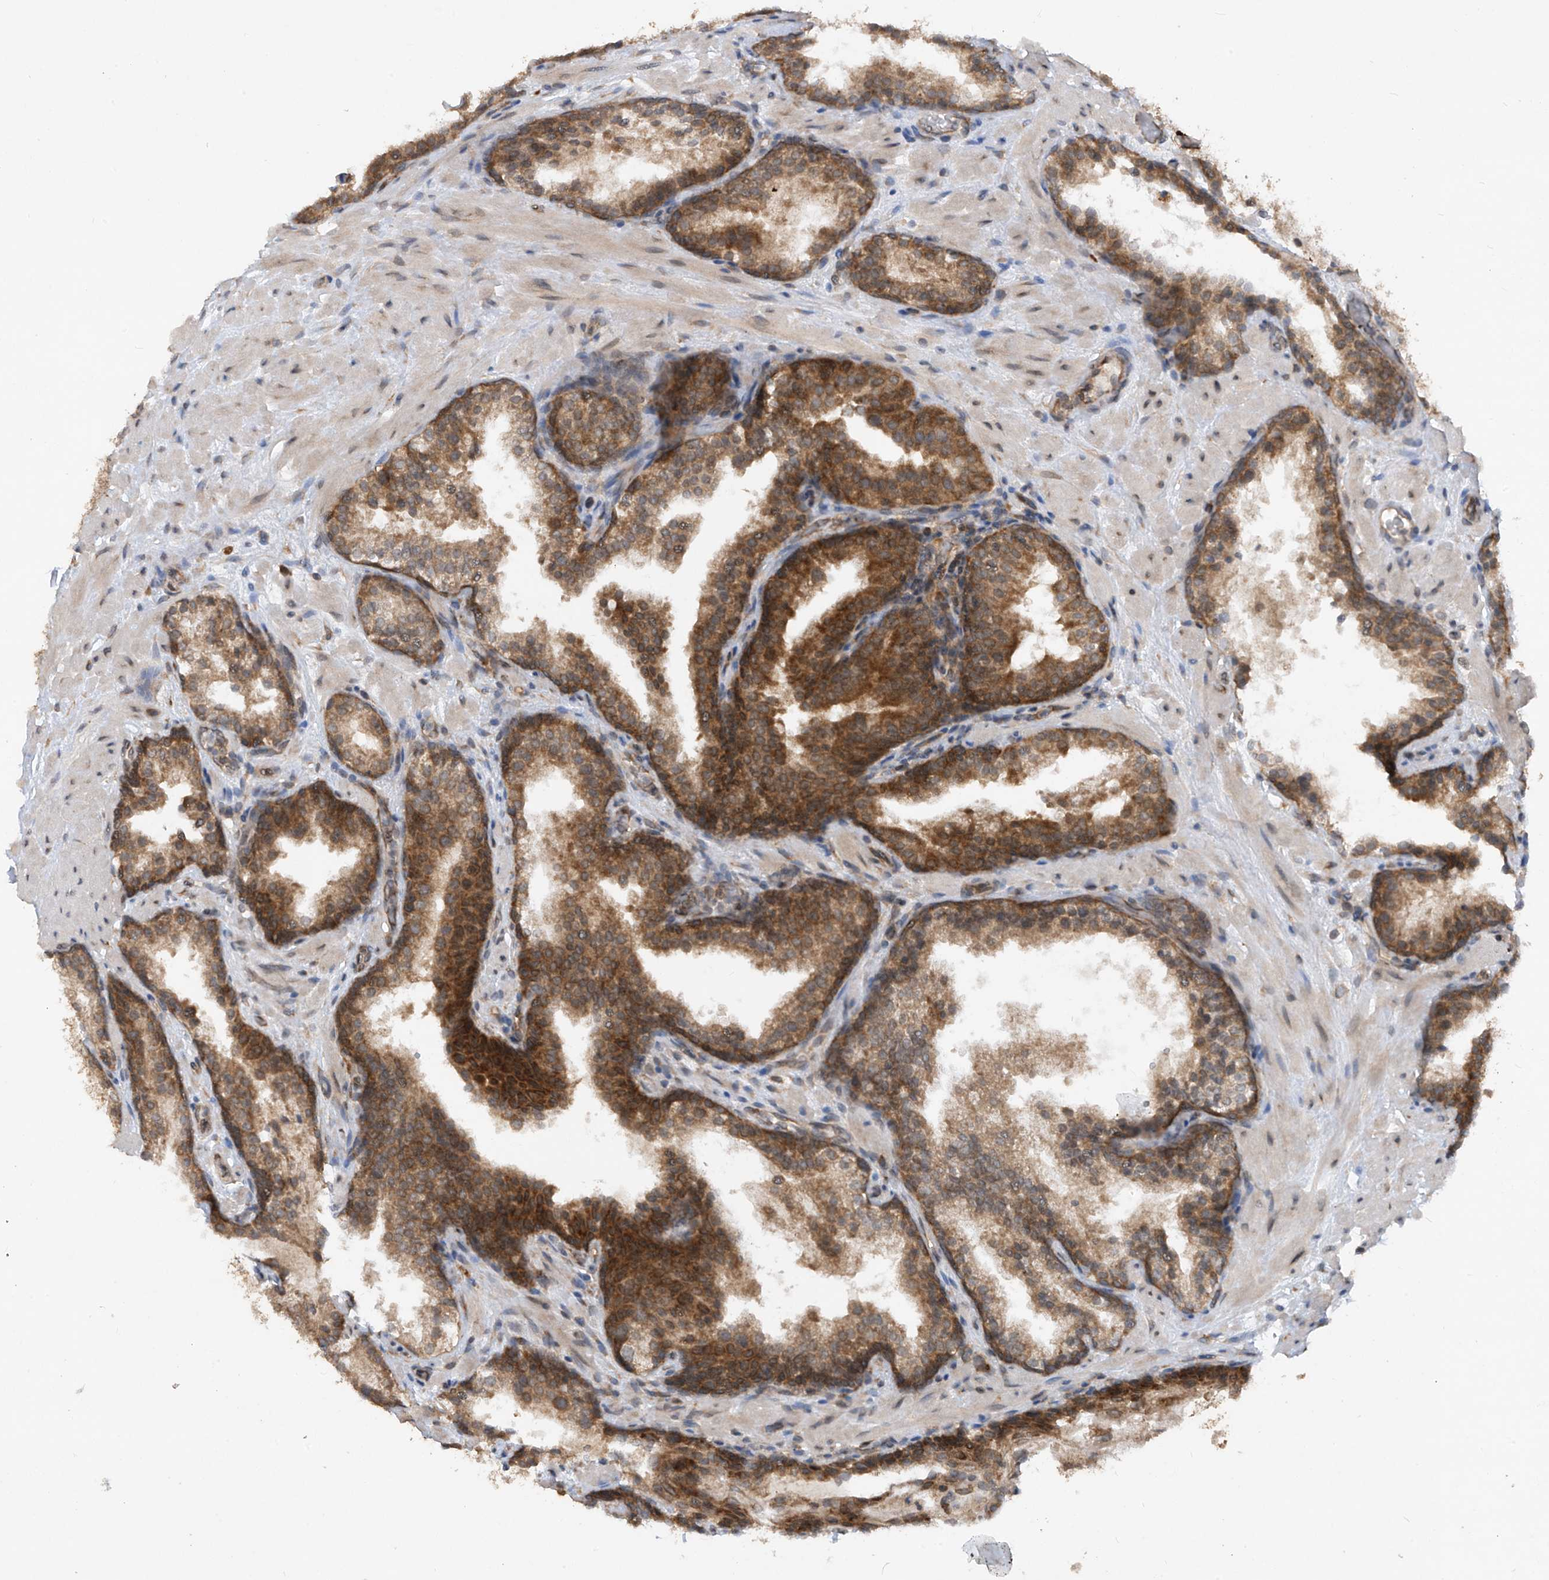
{"staining": {"intensity": "moderate", "quantity": ">75%", "location": "cytoplasmic/membranous"}, "tissue": "prostate cancer", "cell_type": "Tumor cells", "image_type": "cancer", "snomed": [{"axis": "morphology", "description": "Adenocarcinoma, High grade"}, {"axis": "topography", "description": "Prostate"}], "caption": "Tumor cells show medium levels of moderate cytoplasmic/membranous positivity in about >75% of cells in prostate cancer.", "gene": "RPL34", "patient": {"sex": "male", "age": 56}}